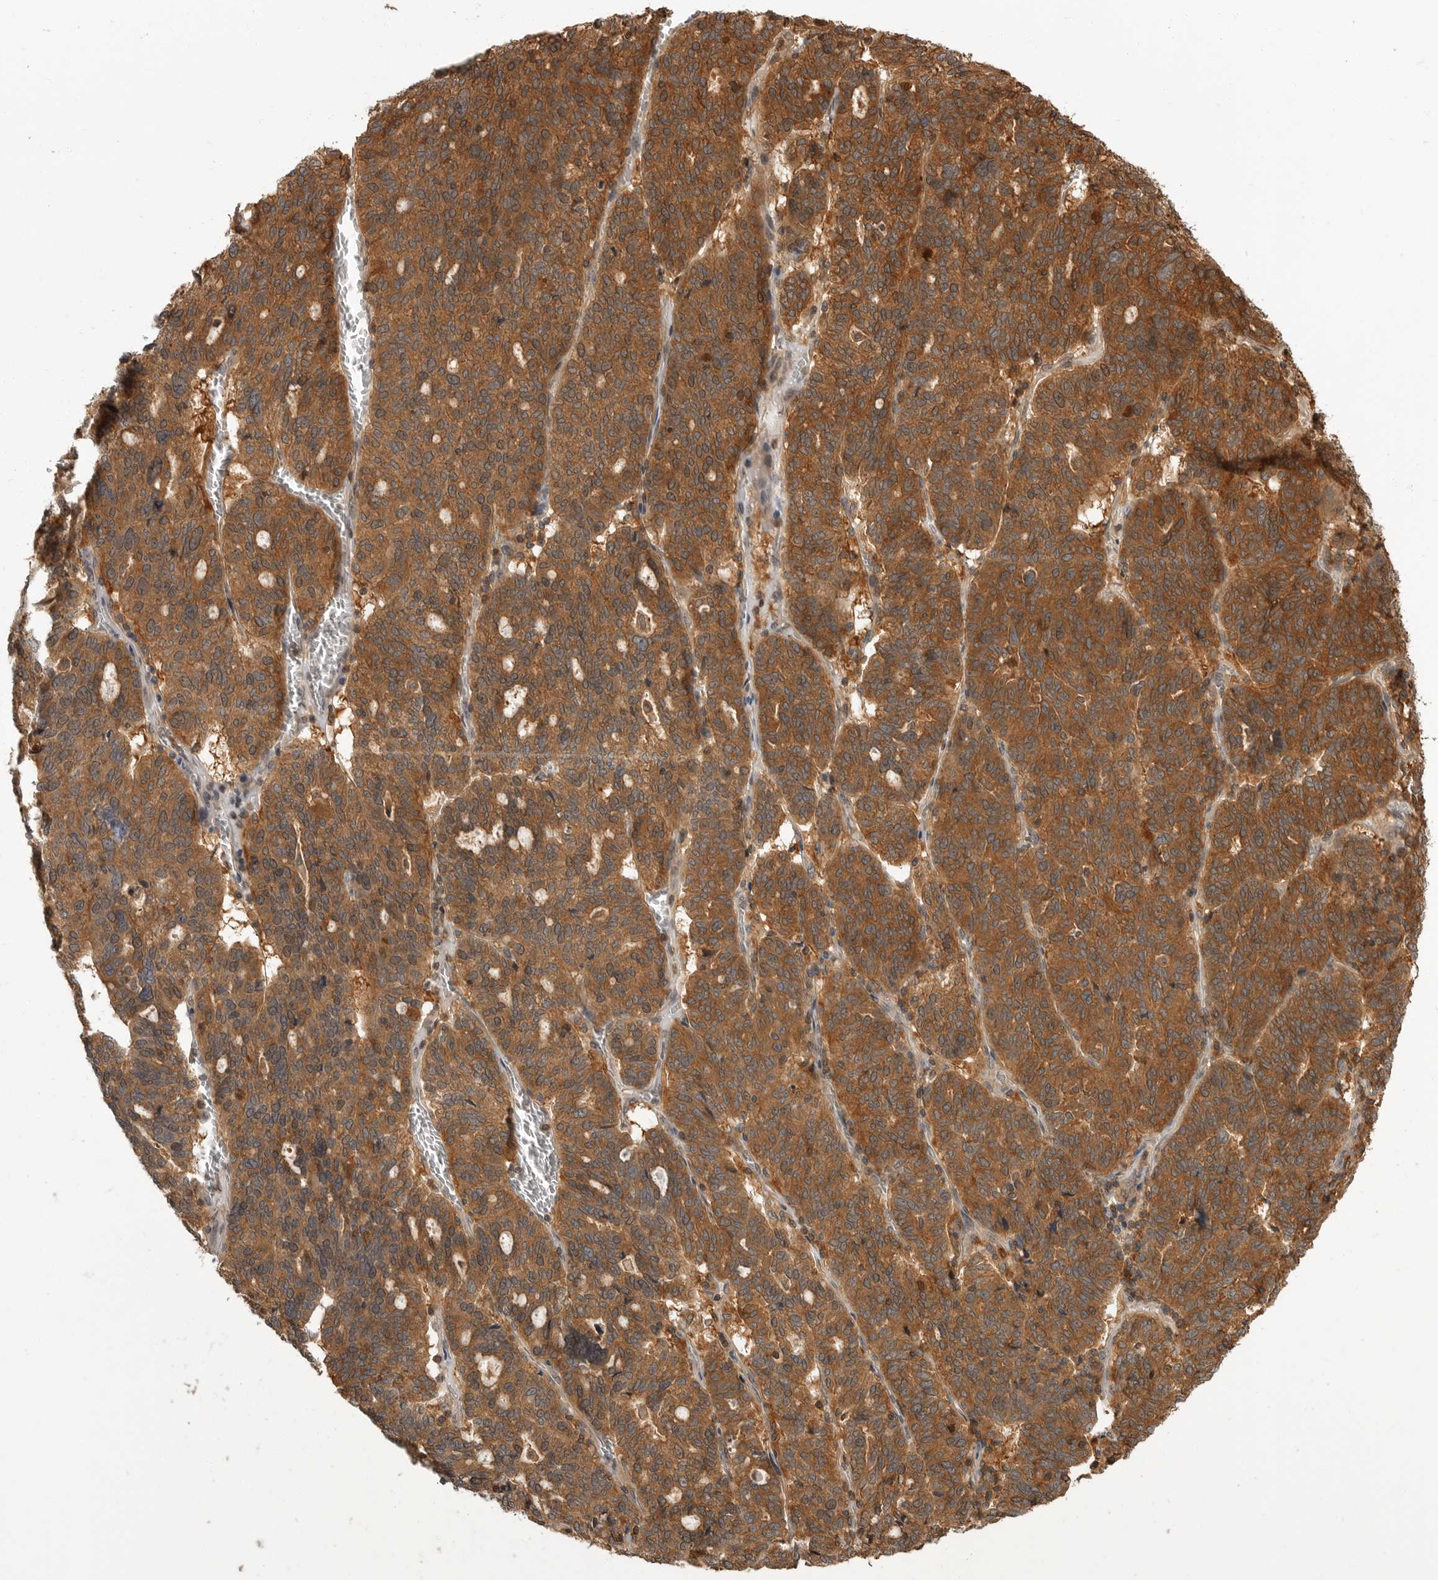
{"staining": {"intensity": "strong", "quantity": ">75%", "location": "cytoplasmic/membranous"}, "tissue": "ovarian cancer", "cell_type": "Tumor cells", "image_type": "cancer", "snomed": [{"axis": "morphology", "description": "Cystadenocarcinoma, serous, NOS"}, {"axis": "topography", "description": "Ovary"}], "caption": "The micrograph exhibits immunohistochemical staining of ovarian serous cystadenocarcinoma. There is strong cytoplasmic/membranous staining is appreciated in about >75% of tumor cells.", "gene": "ERN1", "patient": {"sex": "female", "age": 59}}